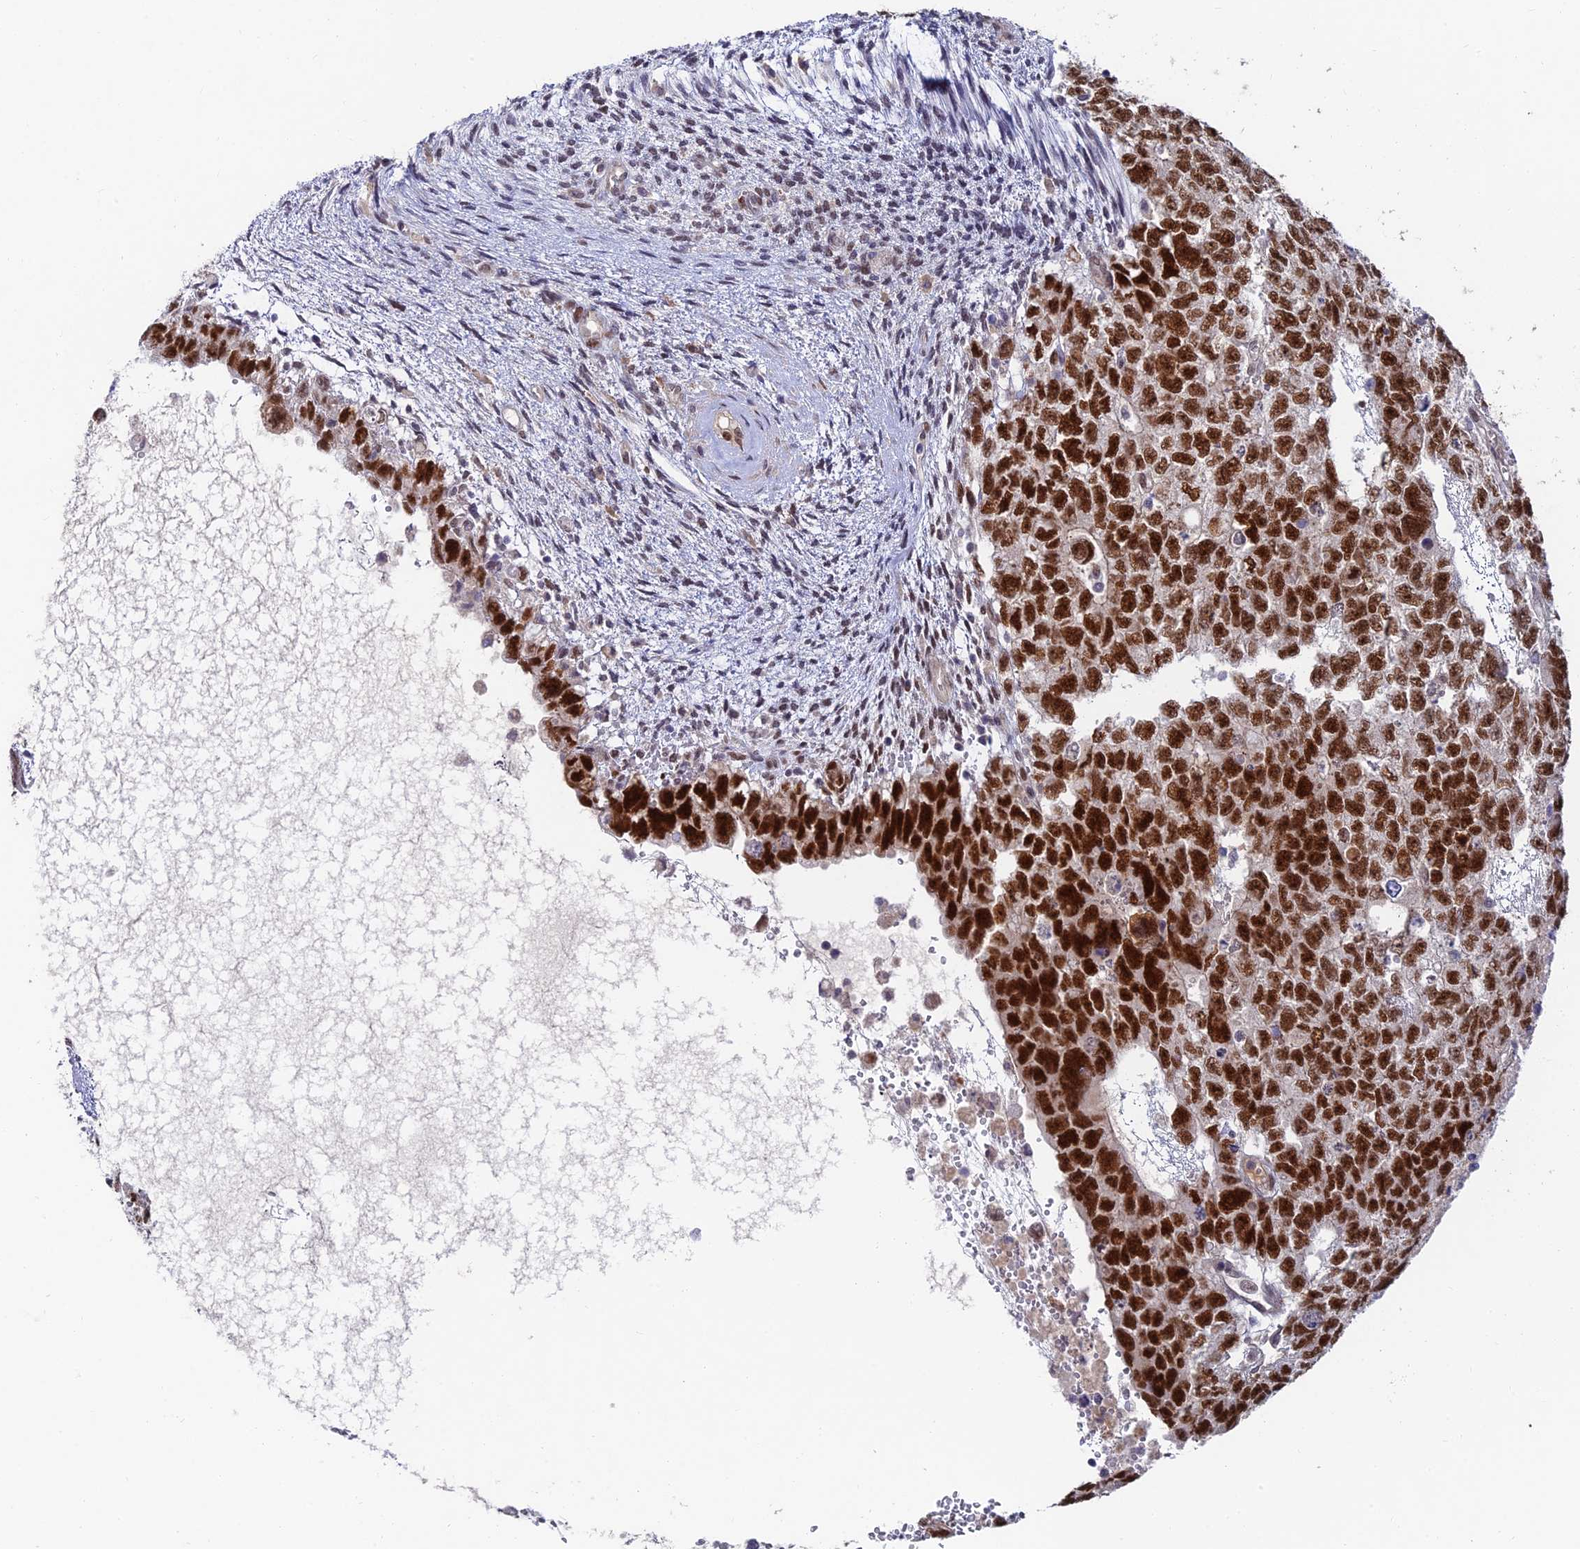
{"staining": {"intensity": "strong", "quantity": ">75%", "location": "nuclear"}, "tissue": "testis cancer", "cell_type": "Tumor cells", "image_type": "cancer", "snomed": [{"axis": "morphology", "description": "Carcinoma, Embryonal, NOS"}, {"axis": "topography", "description": "Testis"}], "caption": "About >75% of tumor cells in testis cancer show strong nuclear protein positivity as visualized by brown immunohistochemical staining.", "gene": "TRIM24", "patient": {"sex": "male", "age": 26}}